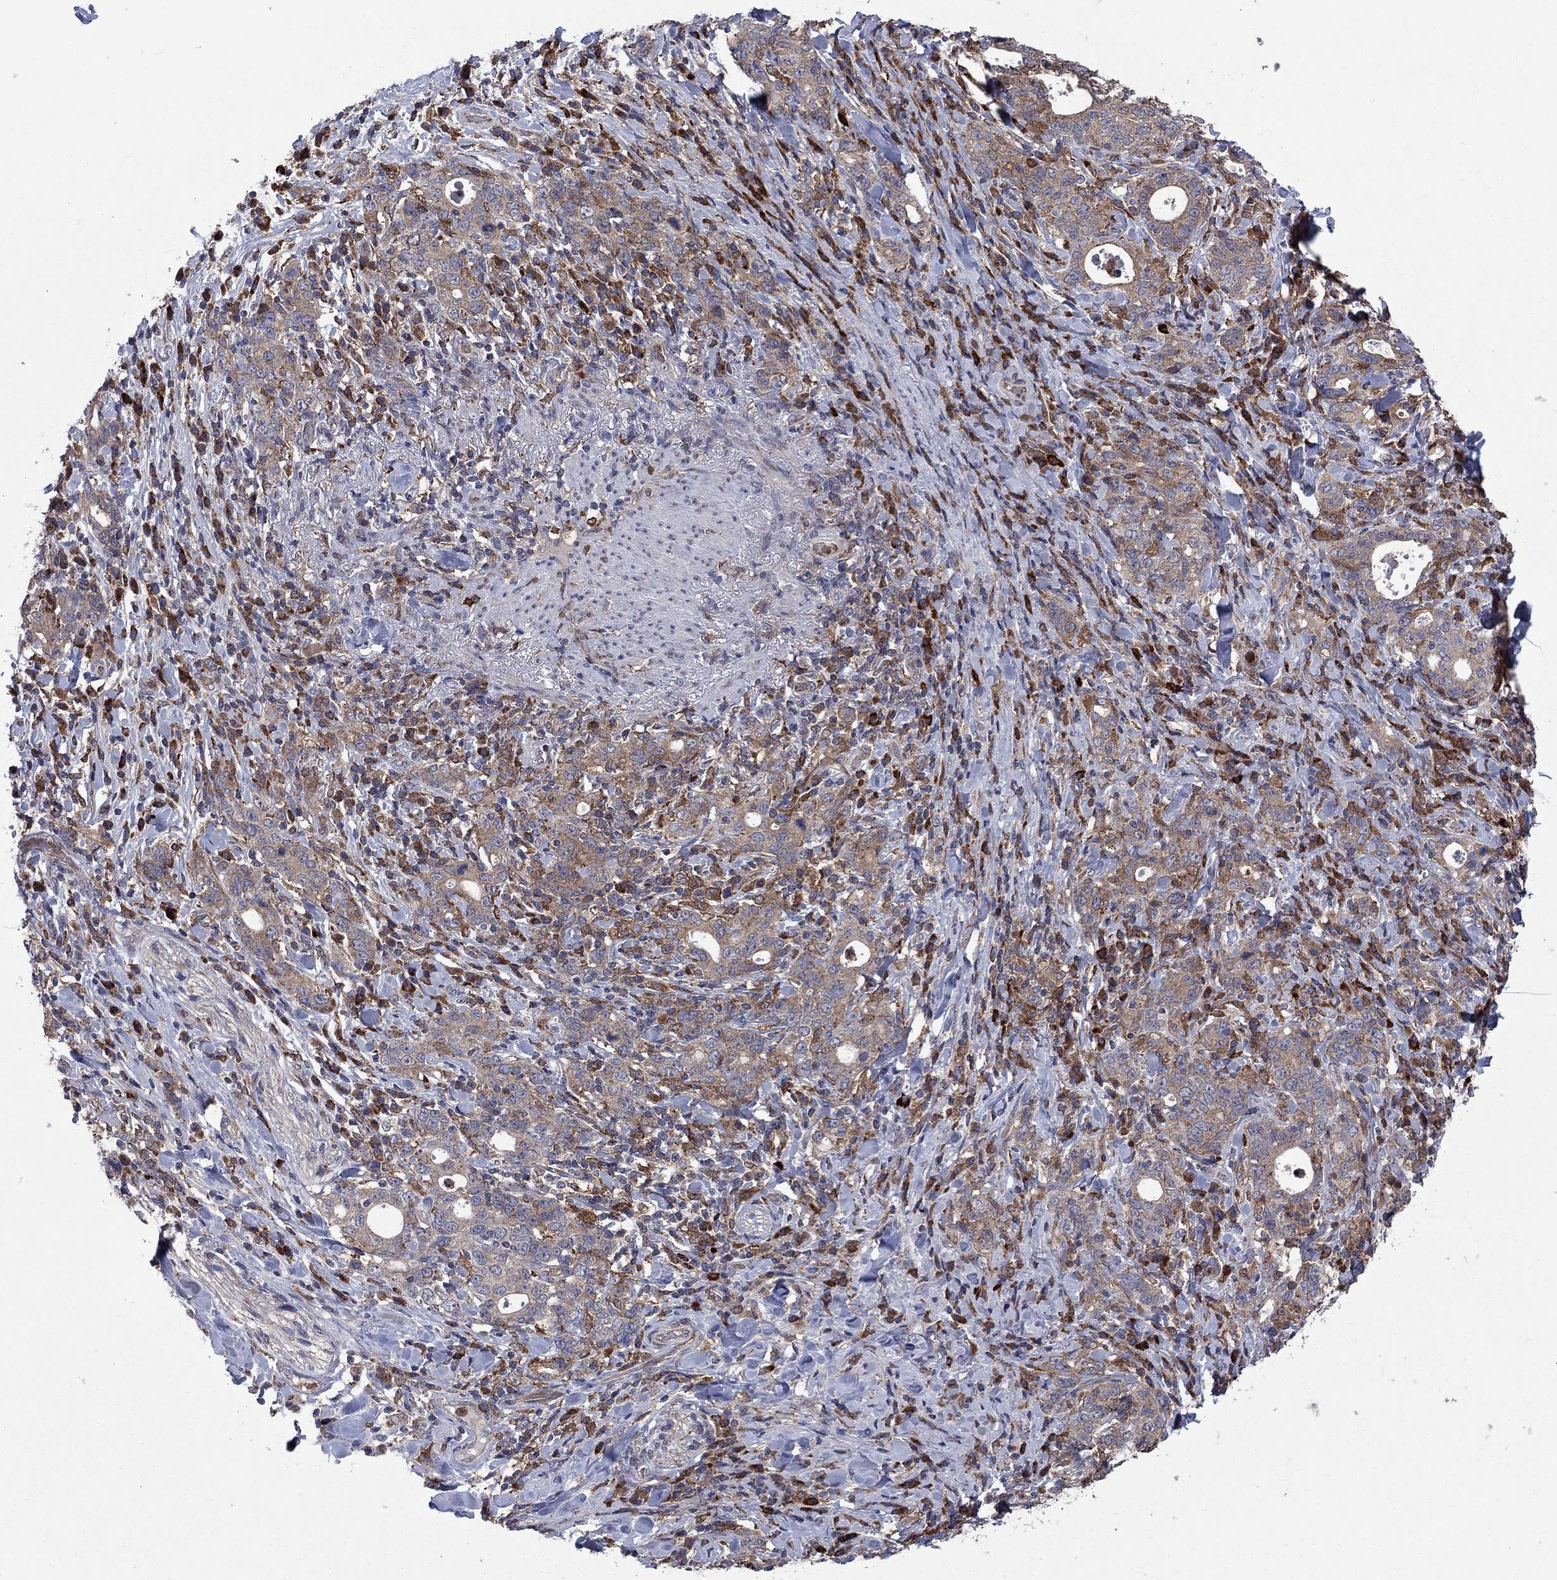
{"staining": {"intensity": "moderate", "quantity": "25%-75%", "location": "cytoplasmic/membranous"}, "tissue": "stomach cancer", "cell_type": "Tumor cells", "image_type": "cancer", "snomed": [{"axis": "morphology", "description": "Adenocarcinoma, NOS"}, {"axis": "topography", "description": "Stomach"}], "caption": "A micrograph of human stomach cancer (adenocarcinoma) stained for a protein displays moderate cytoplasmic/membranous brown staining in tumor cells. (DAB (3,3'-diaminobenzidine) IHC, brown staining for protein, blue staining for nuclei).", "gene": "MEA1", "patient": {"sex": "male", "age": 79}}